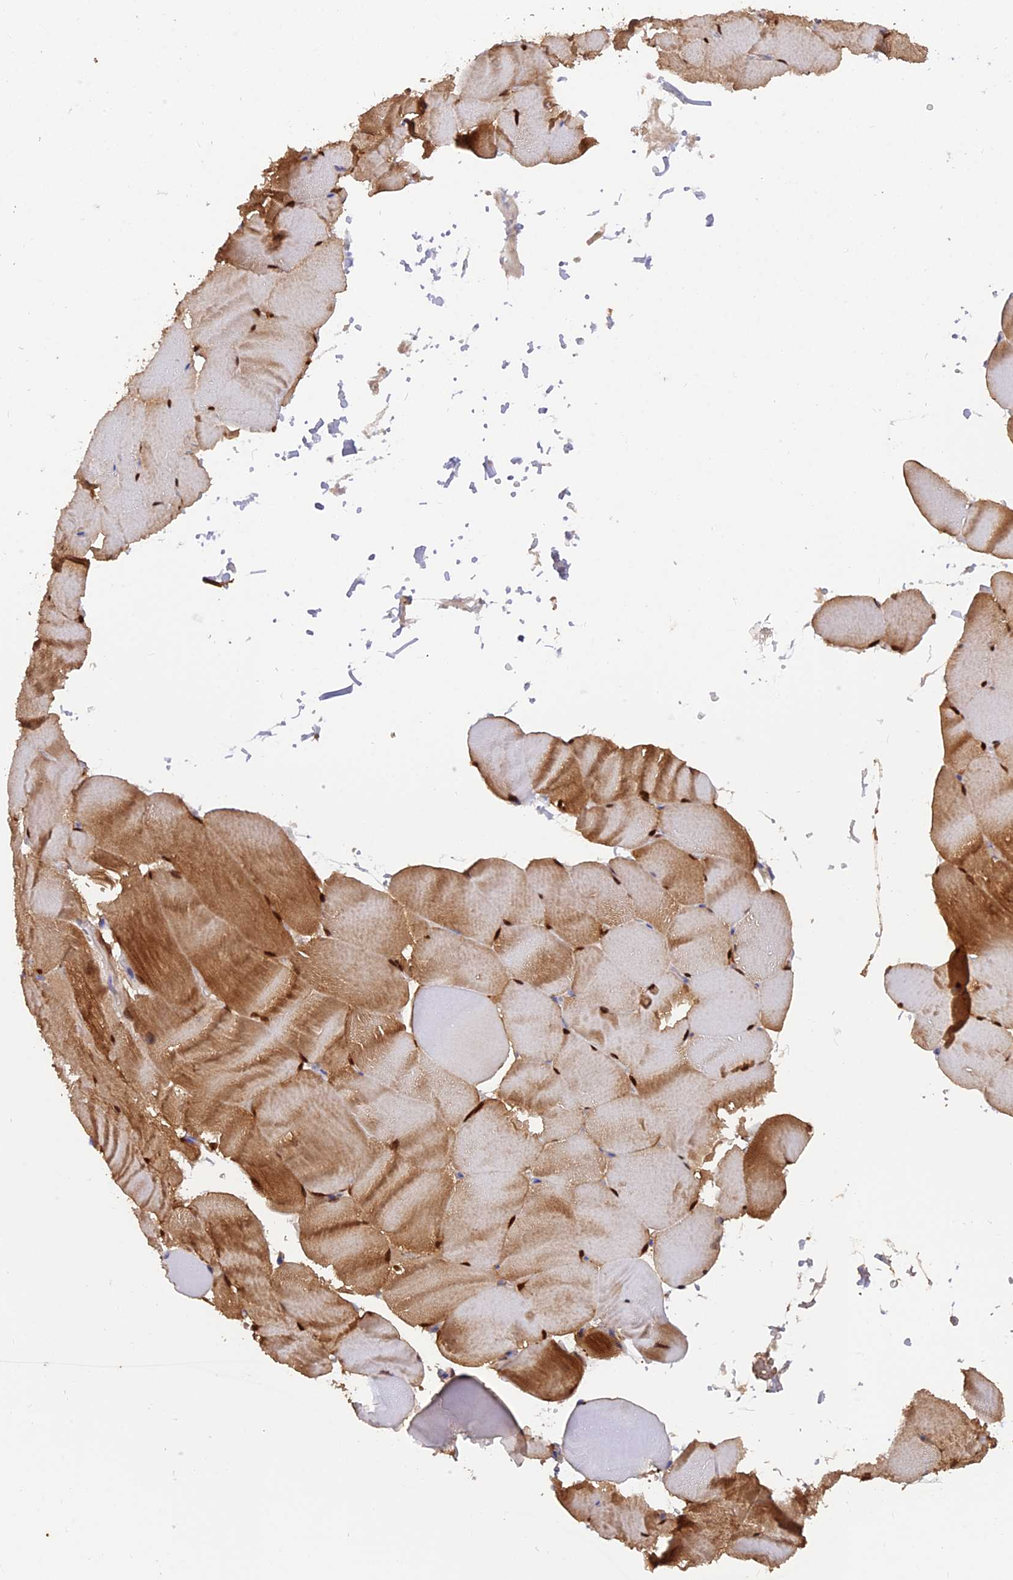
{"staining": {"intensity": "strong", "quantity": "25%-75%", "location": "cytoplasmic/membranous,nuclear"}, "tissue": "skeletal muscle", "cell_type": "Myocytes", "image_type": "normal", "snomed": [{"axis": "morphology", "description": "Normal tissue, NOS"}, {"axis": "topography", "description": "Skeletal muscle"}, {"axis": "topography", "description": "Parathyroid gland"}], "caption": "An IHC histopathology image of unremarkable tissue is shown. Protein staining in brown shows strong cytoplasmic/membranous,nuclear positivity in skeletal muscle within myocytes.", "gene": "FAM168B", "patient": {"sex": "female", "age": 37}}